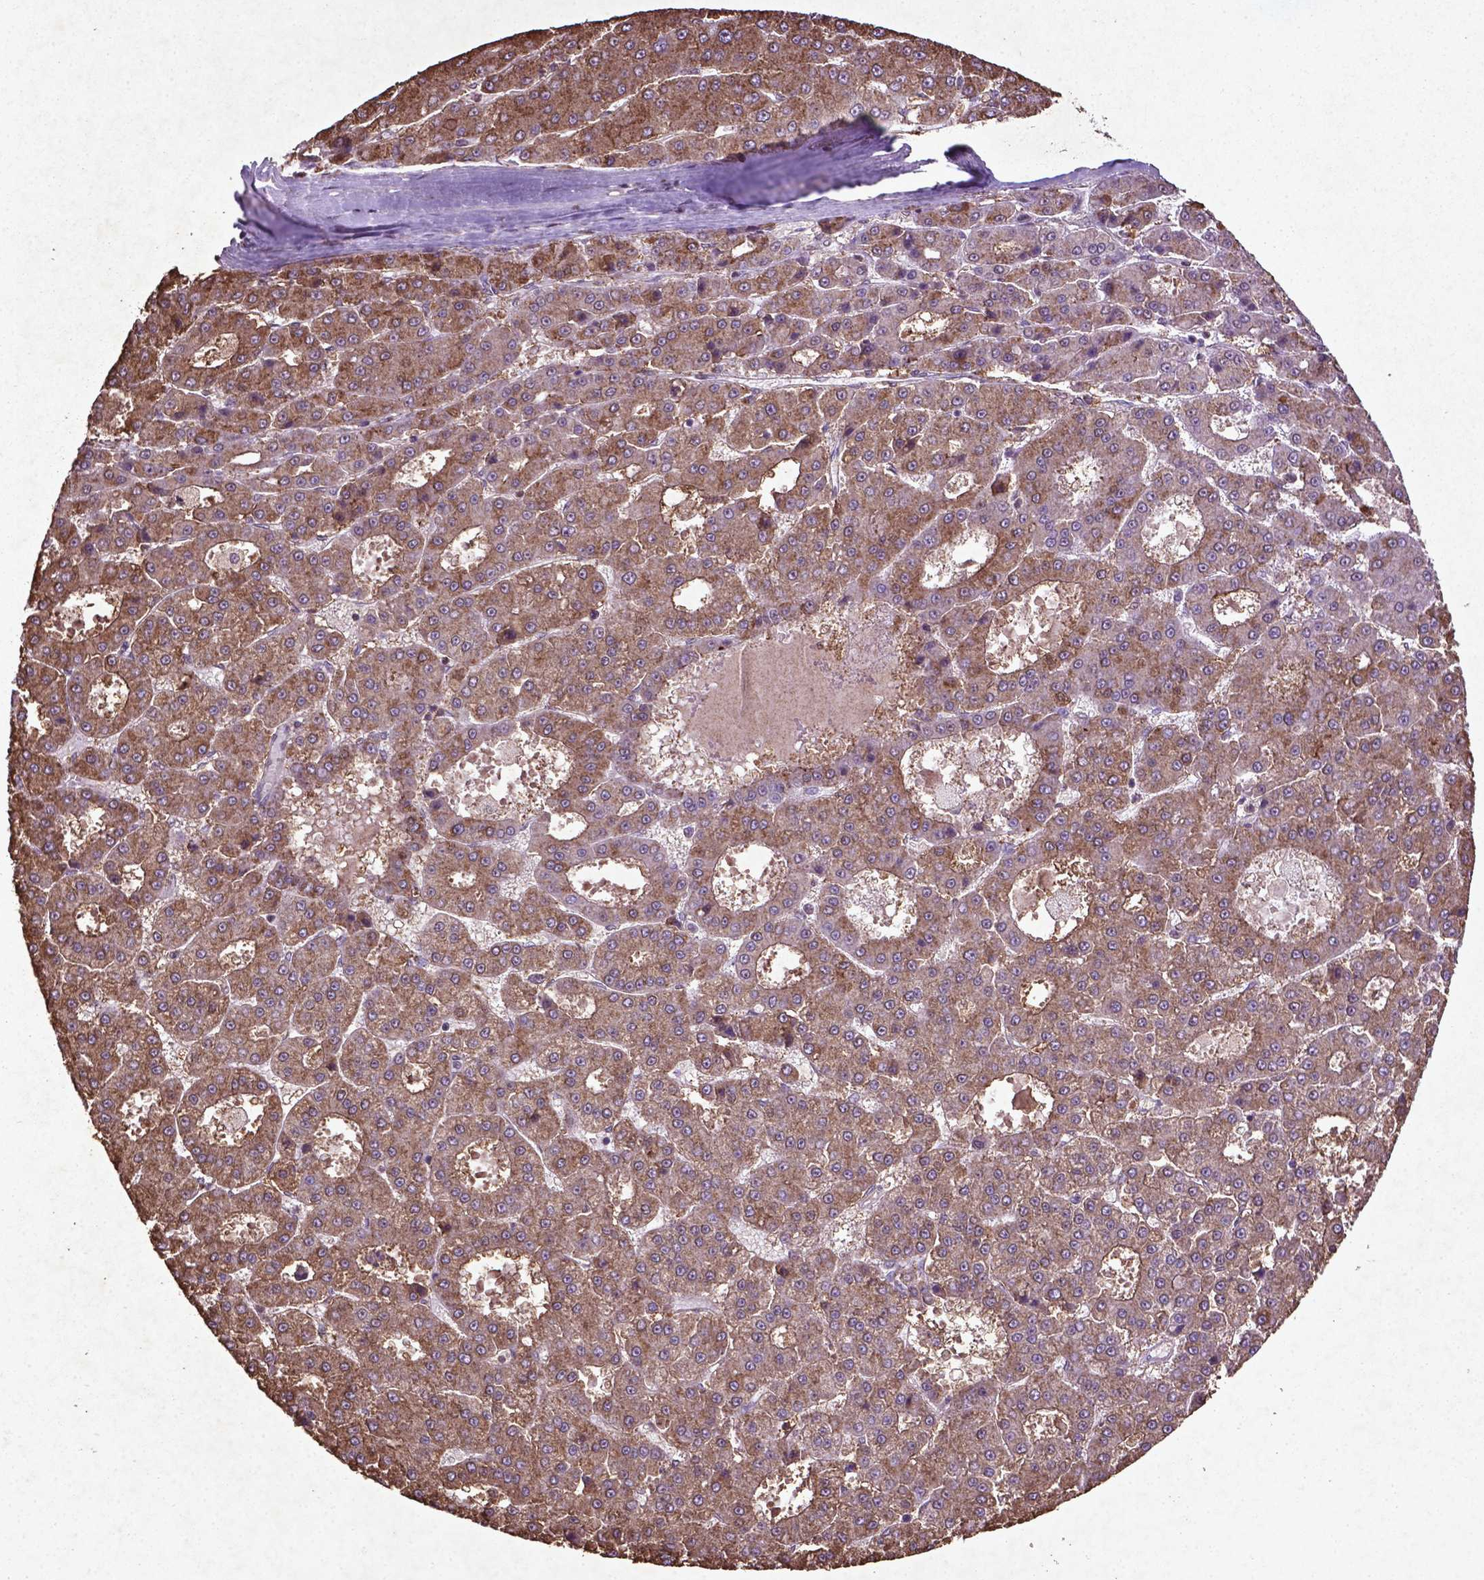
{"staining": {"intensity": "moderate", "quantity": ">75%", "location": "cytoplasmic/membranous"}, "tissue": "liver cancer", "cell_type": "Tumor cells", "image_type": "cancer", "snomed": [{"axis": "morphology", "description": "Carcinoma, Hepatocellular, NOS"}, {"axis": "topography", "description": "Liver"}], "caption": "Human liver hepatocellular carcinoma stained with a protein marker reveals moderate staining in tumor cells.", "gene": "MTOR", "patient": {"sex": "male", "age": 70}}